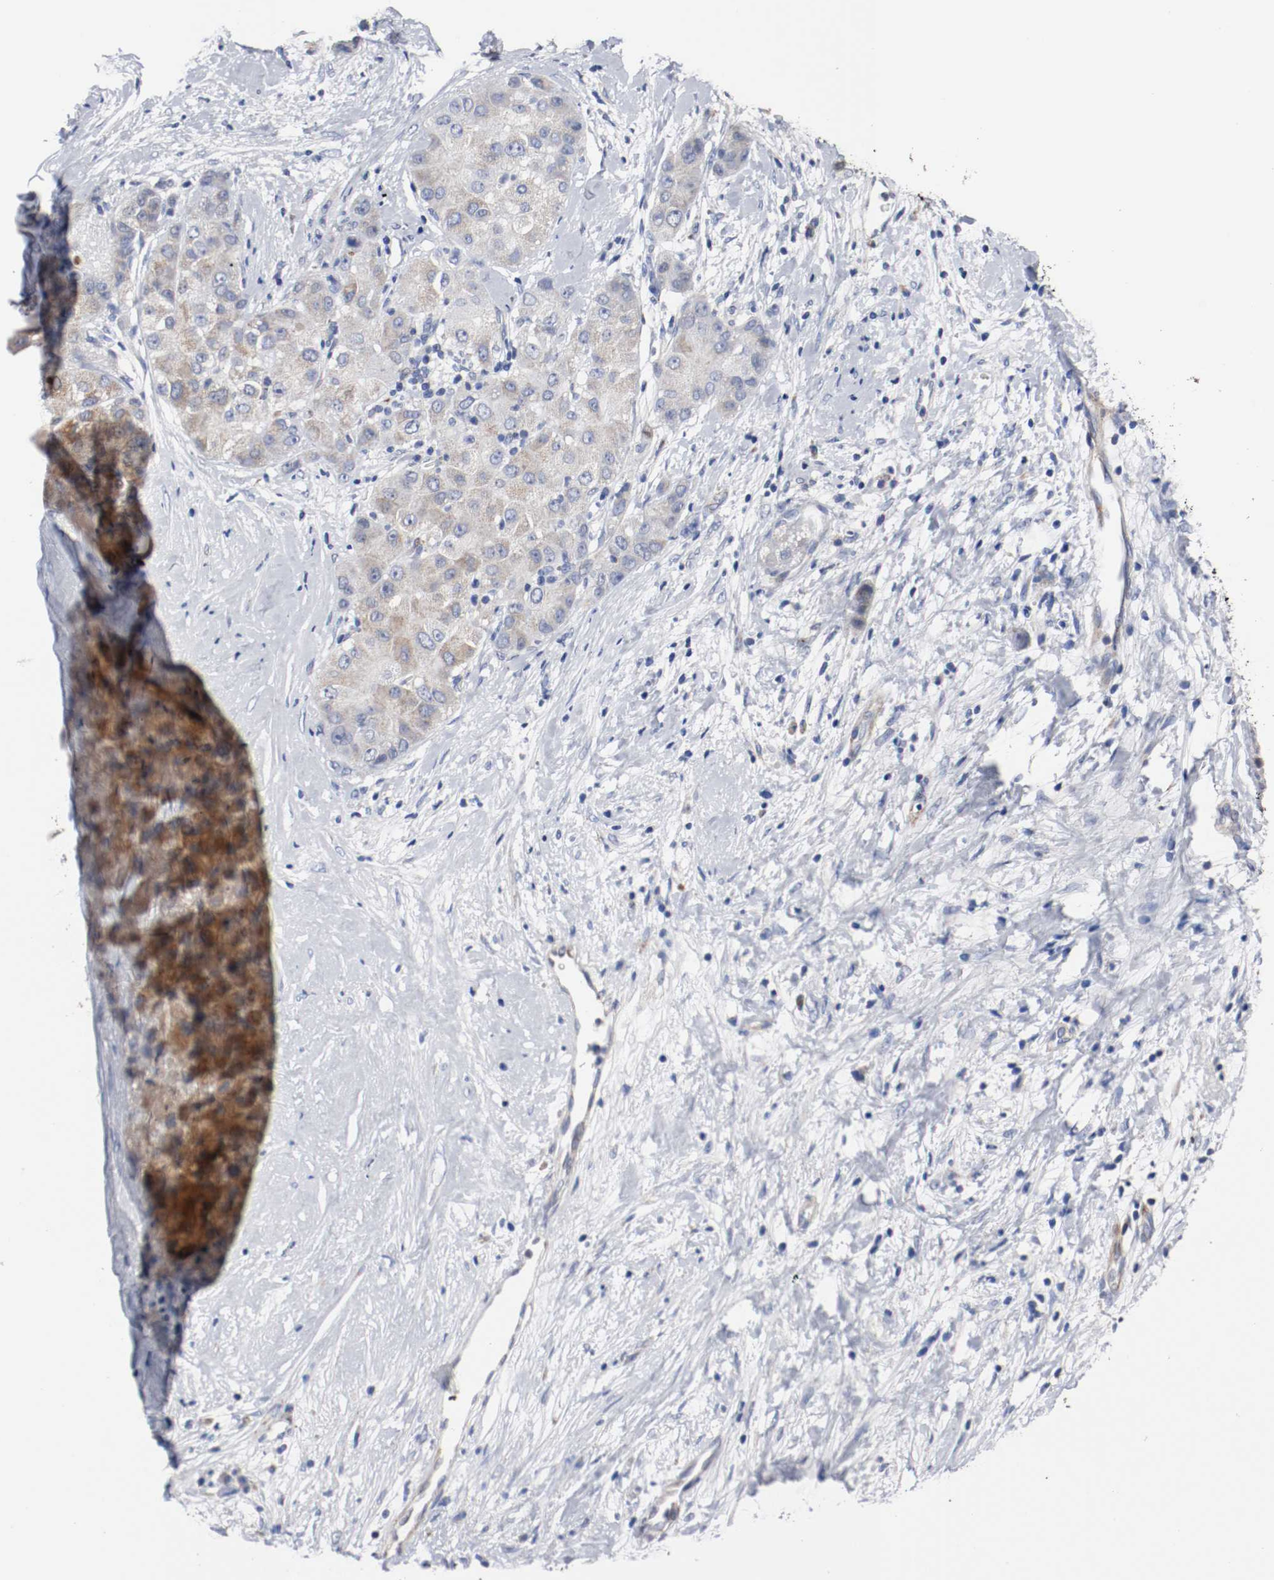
{"staining": {"intensity": "weak", "quantity": "25%-75%", "location": "cytoplasmic/membranous"}, "tissue": "liver cancer", "cell_type": "Tumor cells", "image_type": "cancer", "snomed": [{"axis": "morphology", "description": "Carcinoma, Hepatocellular, NOS"}, {"axis": "topography", "description": "Liver"}], "caption": "Immunohistochemistry (IHC) (DAB (3,3'-diaminobenzidine)) staining of hepatocellular carcinoma (liver) displays weak cytoplasmic/membranous protein staining in about 25%-75% of tumor cells.", "gene": "TUBD1", "patient": {"sex": "male", "age": 80}}